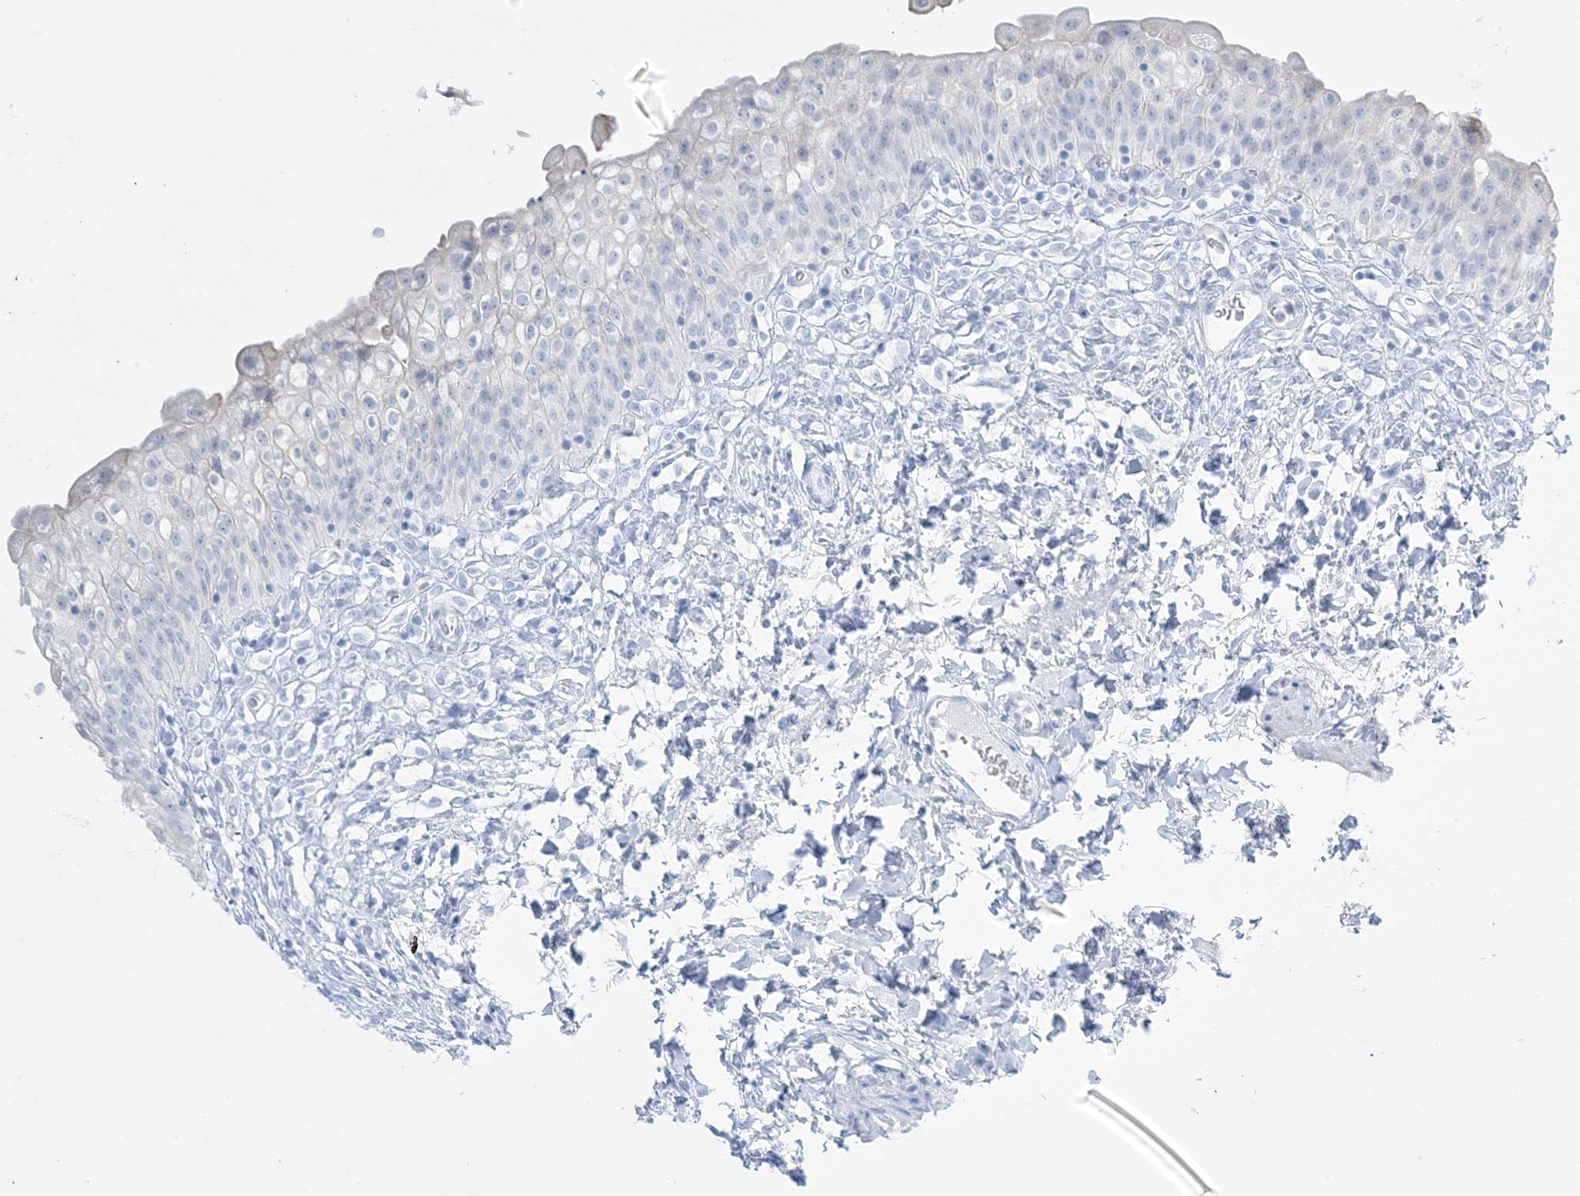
{"staining": {"intensity": "negative", "quantity": "none", "location": "none"}, "tissue": "urinary bladder", "cell_type": "Urothelial cells", "image_type": "normal", "snomed": [{"axis": "morphology", "description": "Normal tissue, NOS"}, {"axis": "topography", "description": "Urinary bladder"}], "caption": "IHC image of unremarkable human urinary bladder stained for a protein (brown), which exhibits no expression in urothelial cells. The staining was performed using DAB to visualize the protein expression in brown, while the nuclei were stained in blue with hematoxylin (Magnification: 20x).", "gene": "AGXT", "patient": {"sex": "male", "age": 55}}